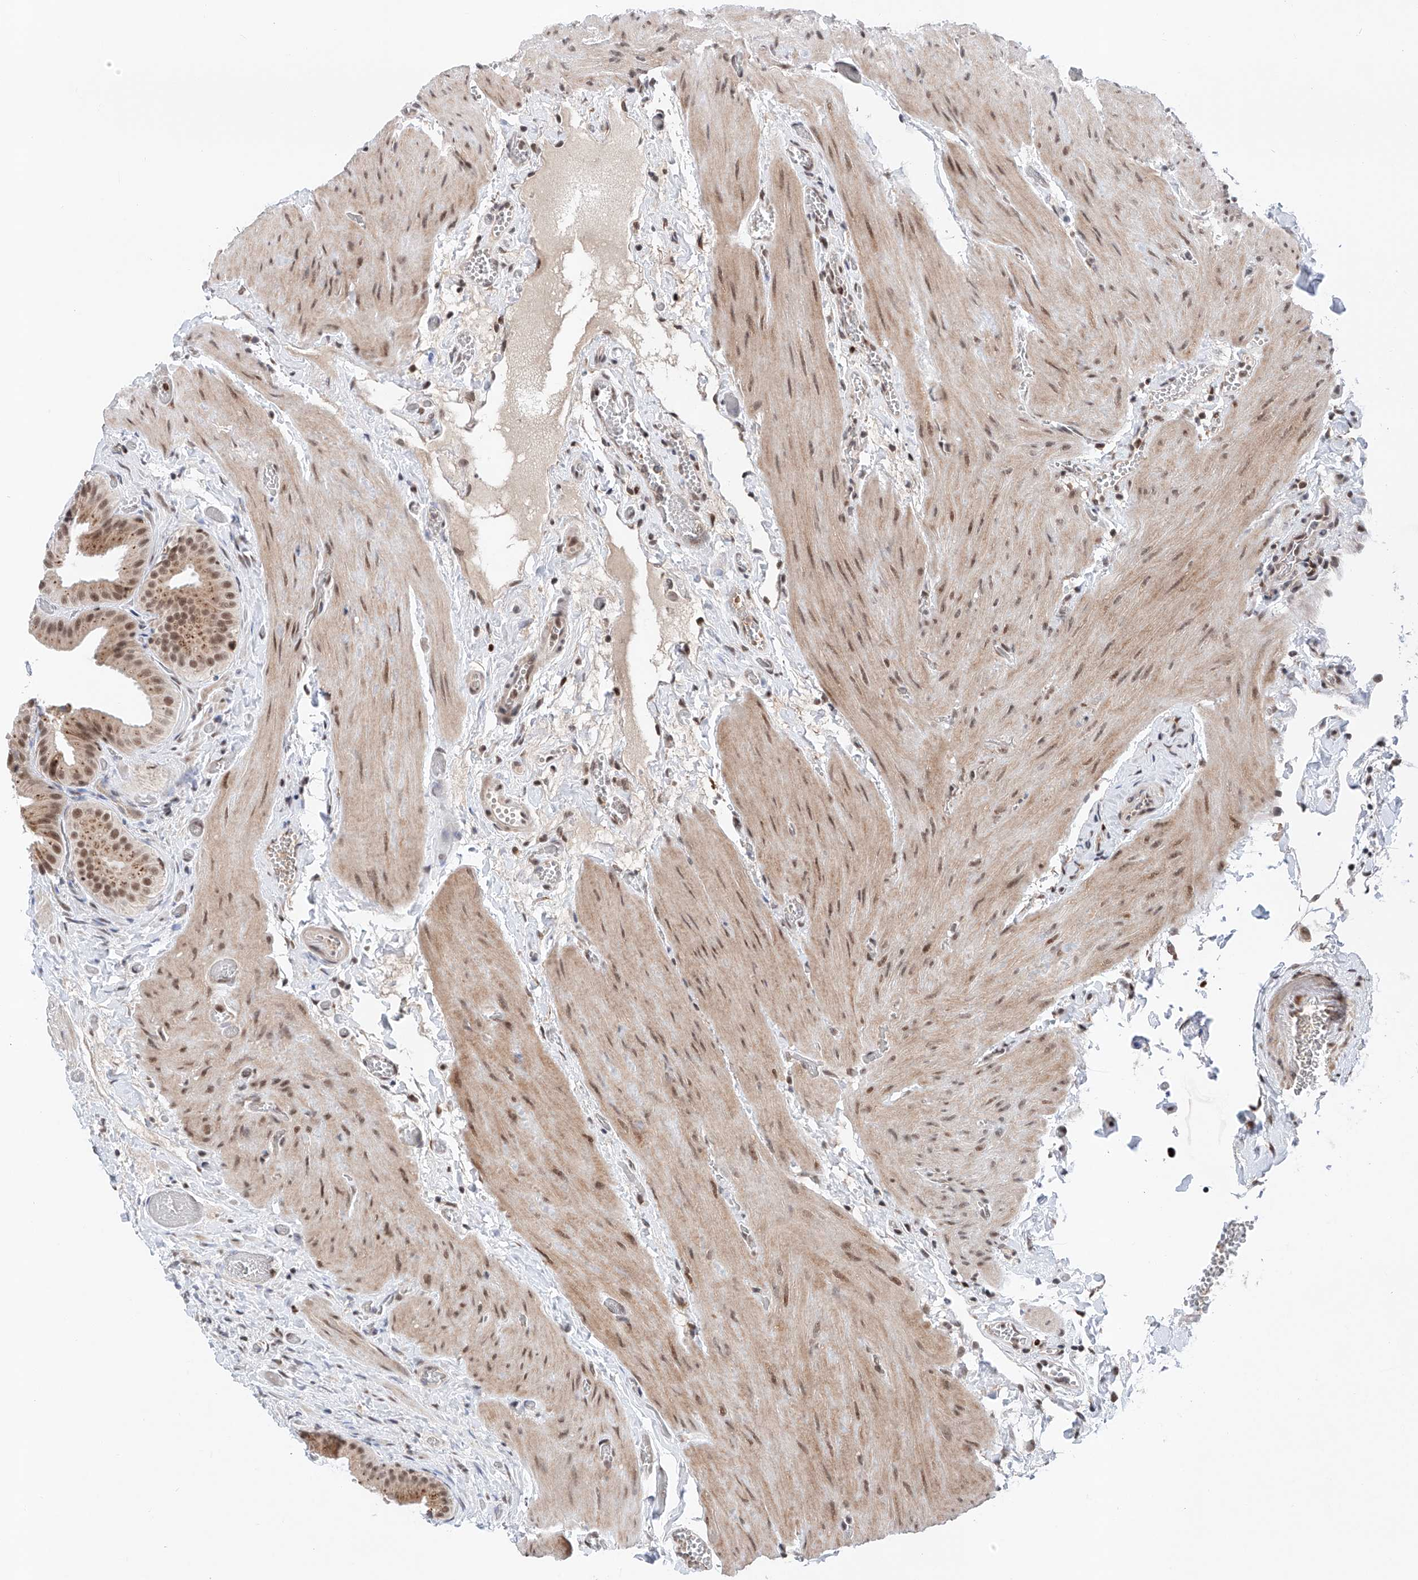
{"staining": {"intensity": "moderate", "quantity": ">75%", "location": "cytoplasmic/membranous,nuclear"}, "tissue": "gallbladder", "cell_type": "Glandular cells", "image_type": "normal", "snomed": [{"axis": "morphology", "description": "Normal tissue, NOS"}, {"axis": "topography", "description": "Gallbladder"}], "caption": "Immunohistochemistry (IHC) (DAB (3,3'-diaminobenzidine)) staining of normal gallbladder demonstrates moderate cytoplasmic/membranous,nuclear protein positivity in about >75% of glandular cells. The staining is performed using DAB (3,3'-diaminobenzidine) brown chromogen to label protein expression. The nuclei are counter-stained blue using hematoxylin.", "gene": "SNRNP200", "patient": {"sex": "female", "age": 64}}